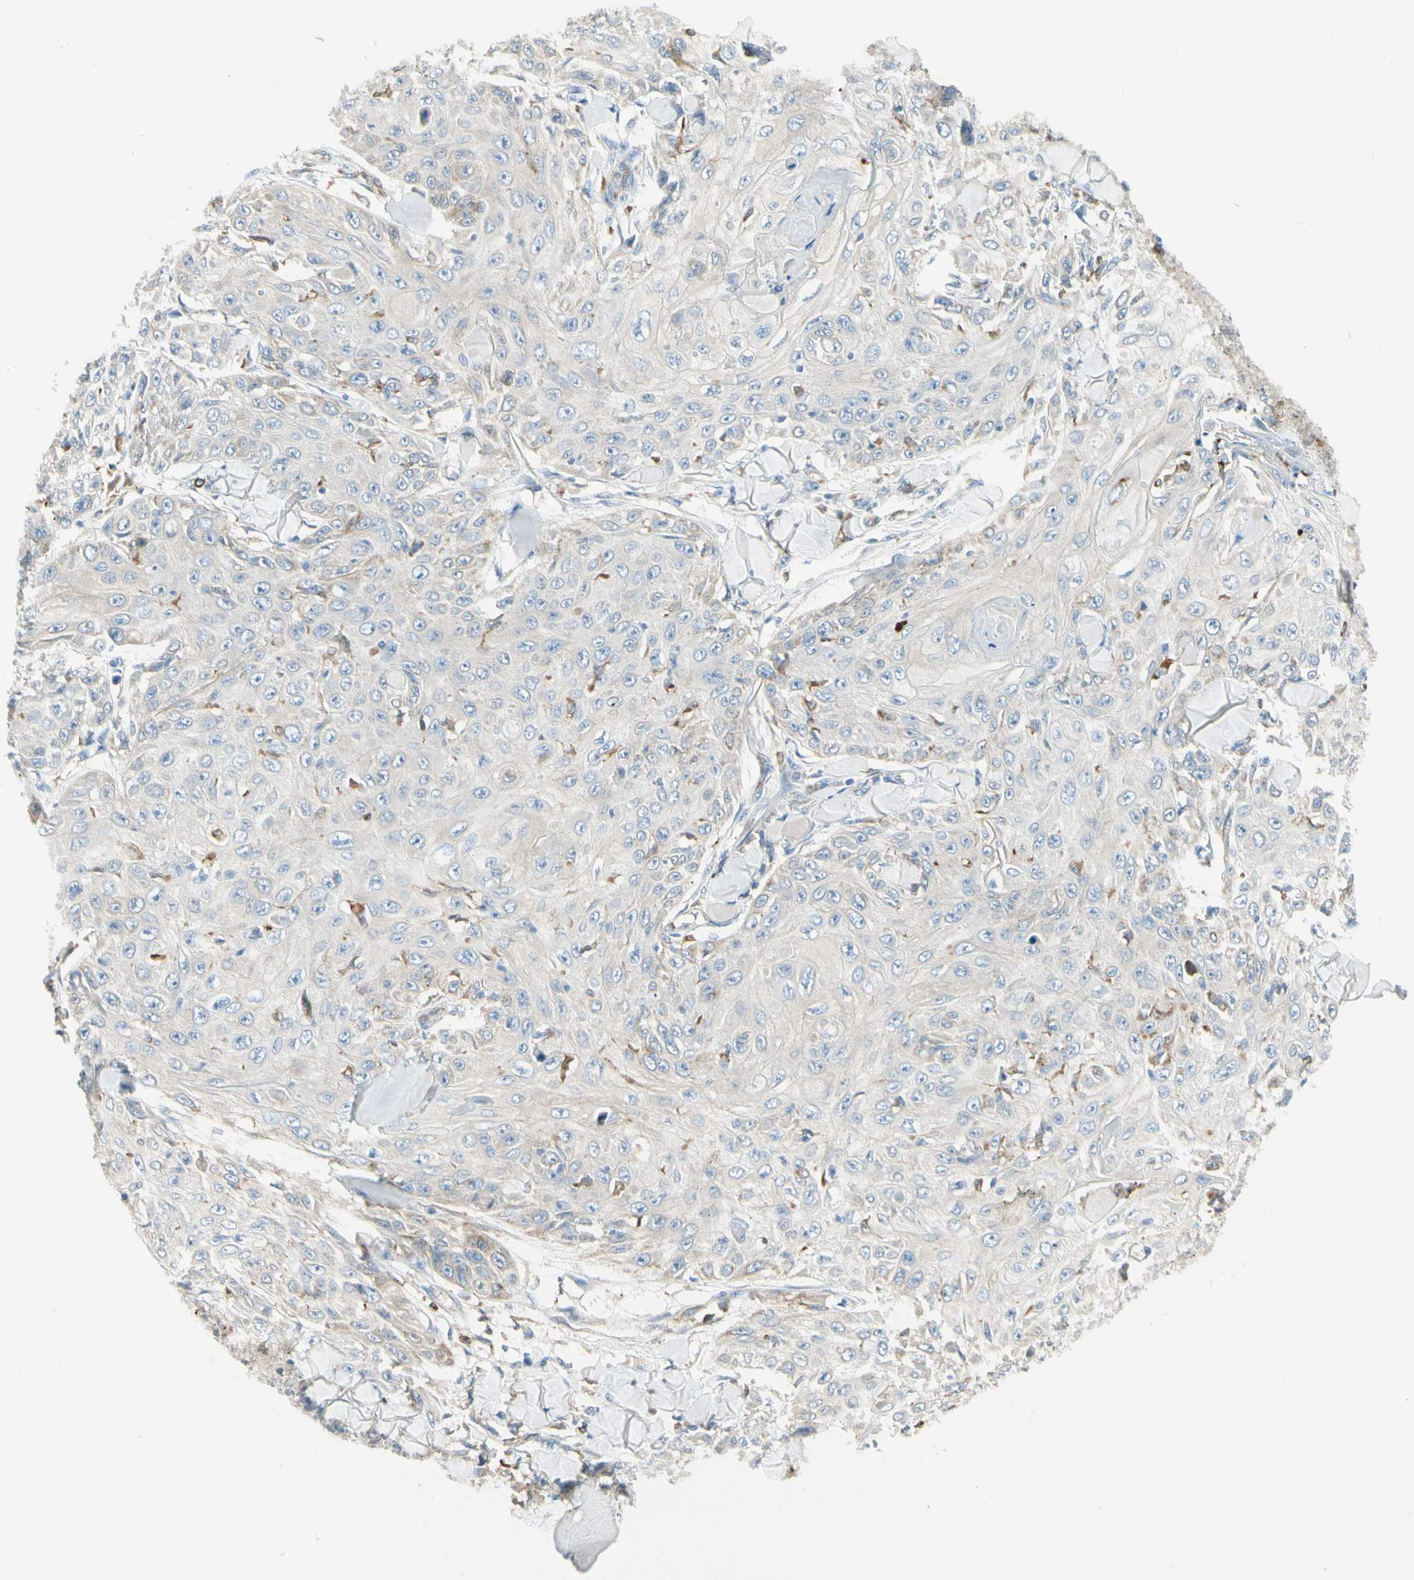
{"staining": {"intensity": "negative", "quantity": "none", "location": "none"}, "tissue": "skin cancer", "cell_type": "Tumor cells", "image_type": "cancer", "snomed": [{"axis": "morphology", "description": "Squamous cell carcinoma, NOS"}, {"axis": "topography", "description": "Skin"}], "caption": "High power microscopy photomicrograph of an IHC image of skin squamous cell carcinoma, revealing no significant staining in tumor cells. The staining is performed using DAB (3,3'-diaminobenzidine) brown chromogen with nuclei counter-stained in using hematoxylin.", "gene": "LPCAT2", "patient": {"sex": "male", "age": 86}}